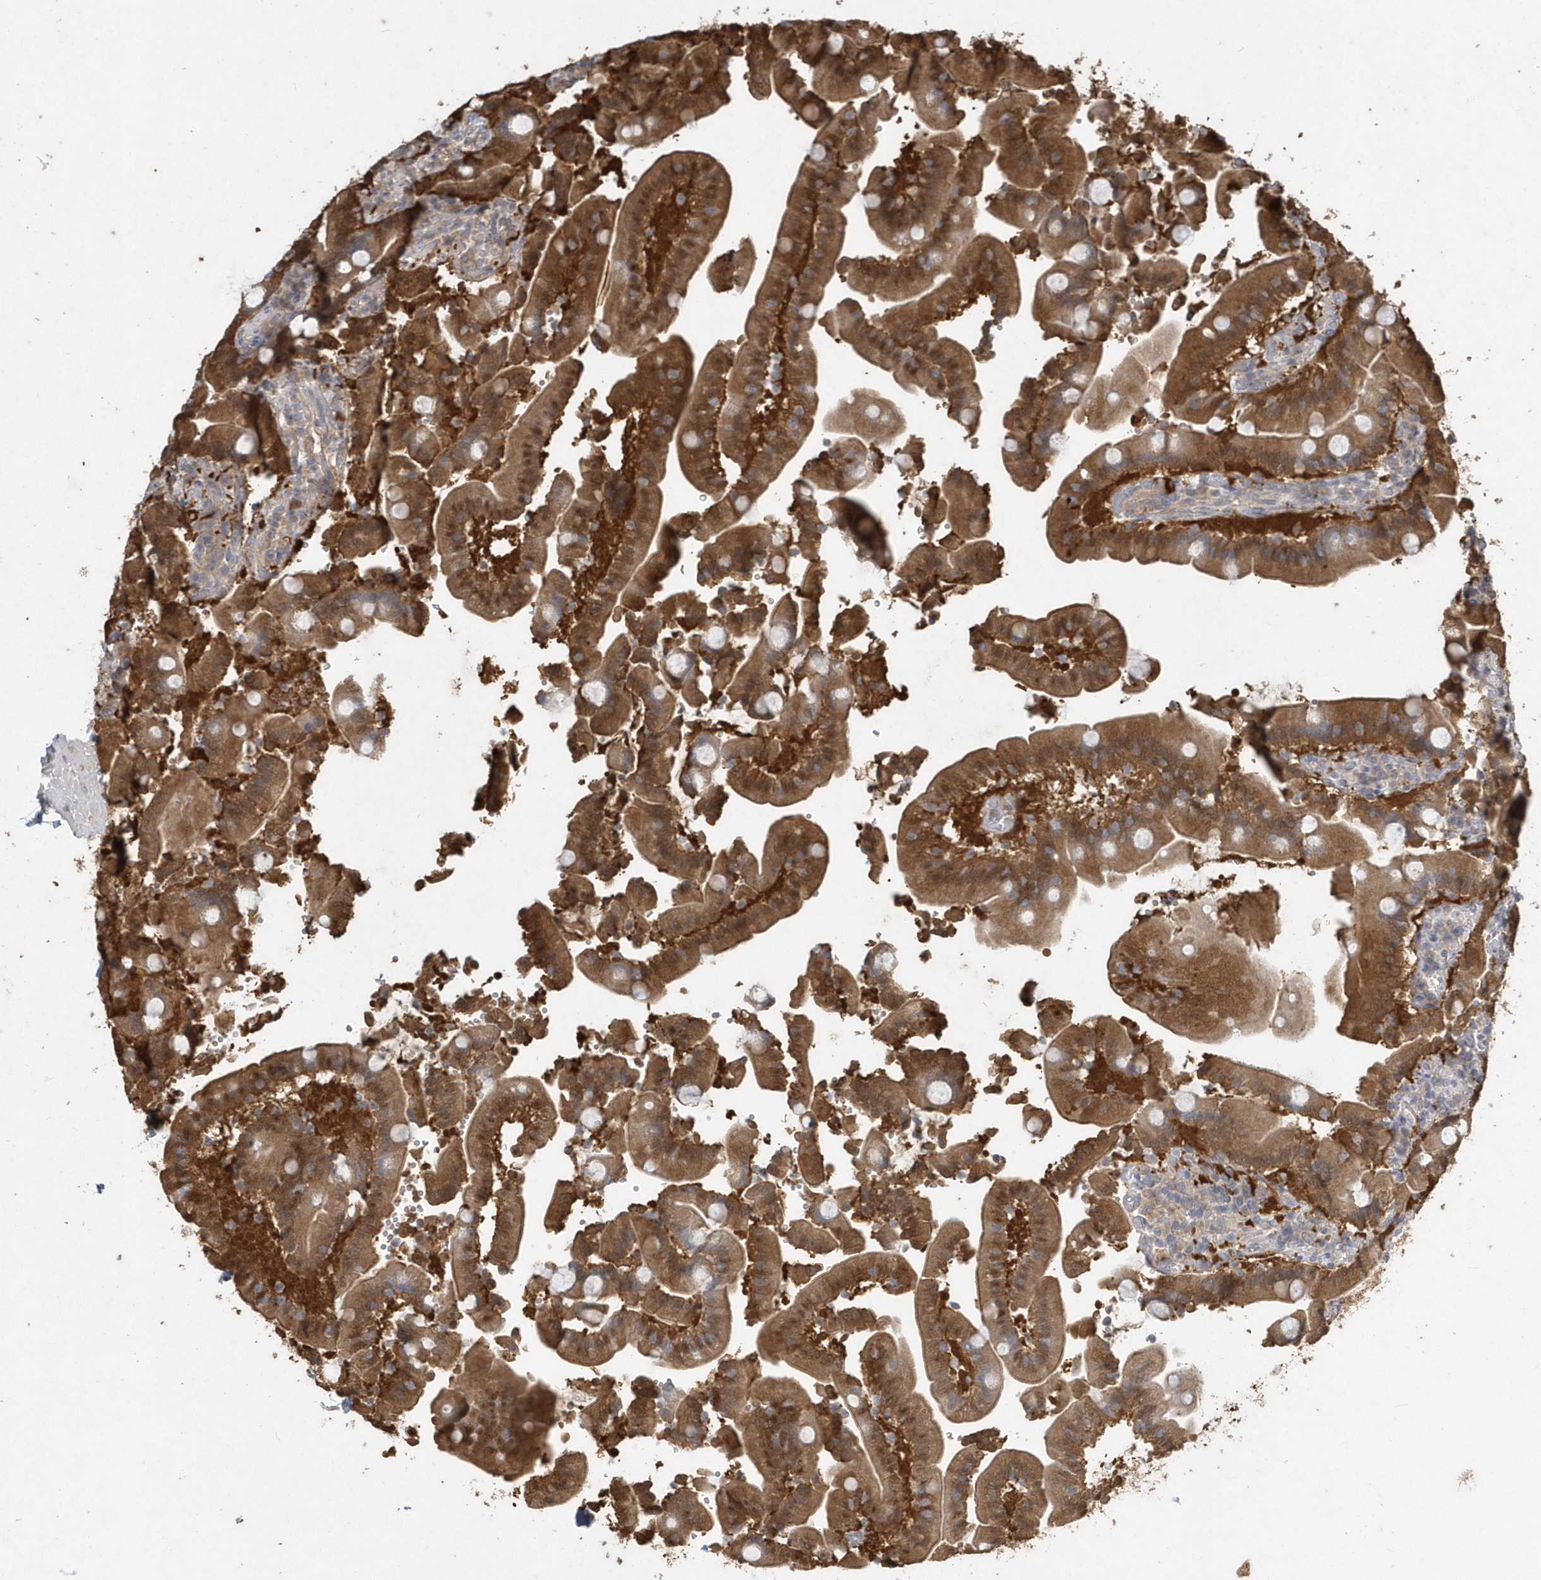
{"staining": {"intensity": "strong", "quantity": ">75%", "location": "cytoplasmic/membranous"}, "tissue": "duodenum", "cell_type": "Glandular cells", "image_type": "normal", "snomed": [{"axis": "morphology", "description": "Normal tissue, NOS"}, {"axis": "topography", "description": "Duodenum"}], "caption": "Unremarkable duodenum was stained to show a protein in brown. There is high levels of strong cytoplasmic/membranous positivity in approximately >75% of glandular cells. (brown staining indicates protein expression, while blue staining denotes nuclei).", "gene": "AKR7A2", "patient": {"sex": "female", "age": 62}}